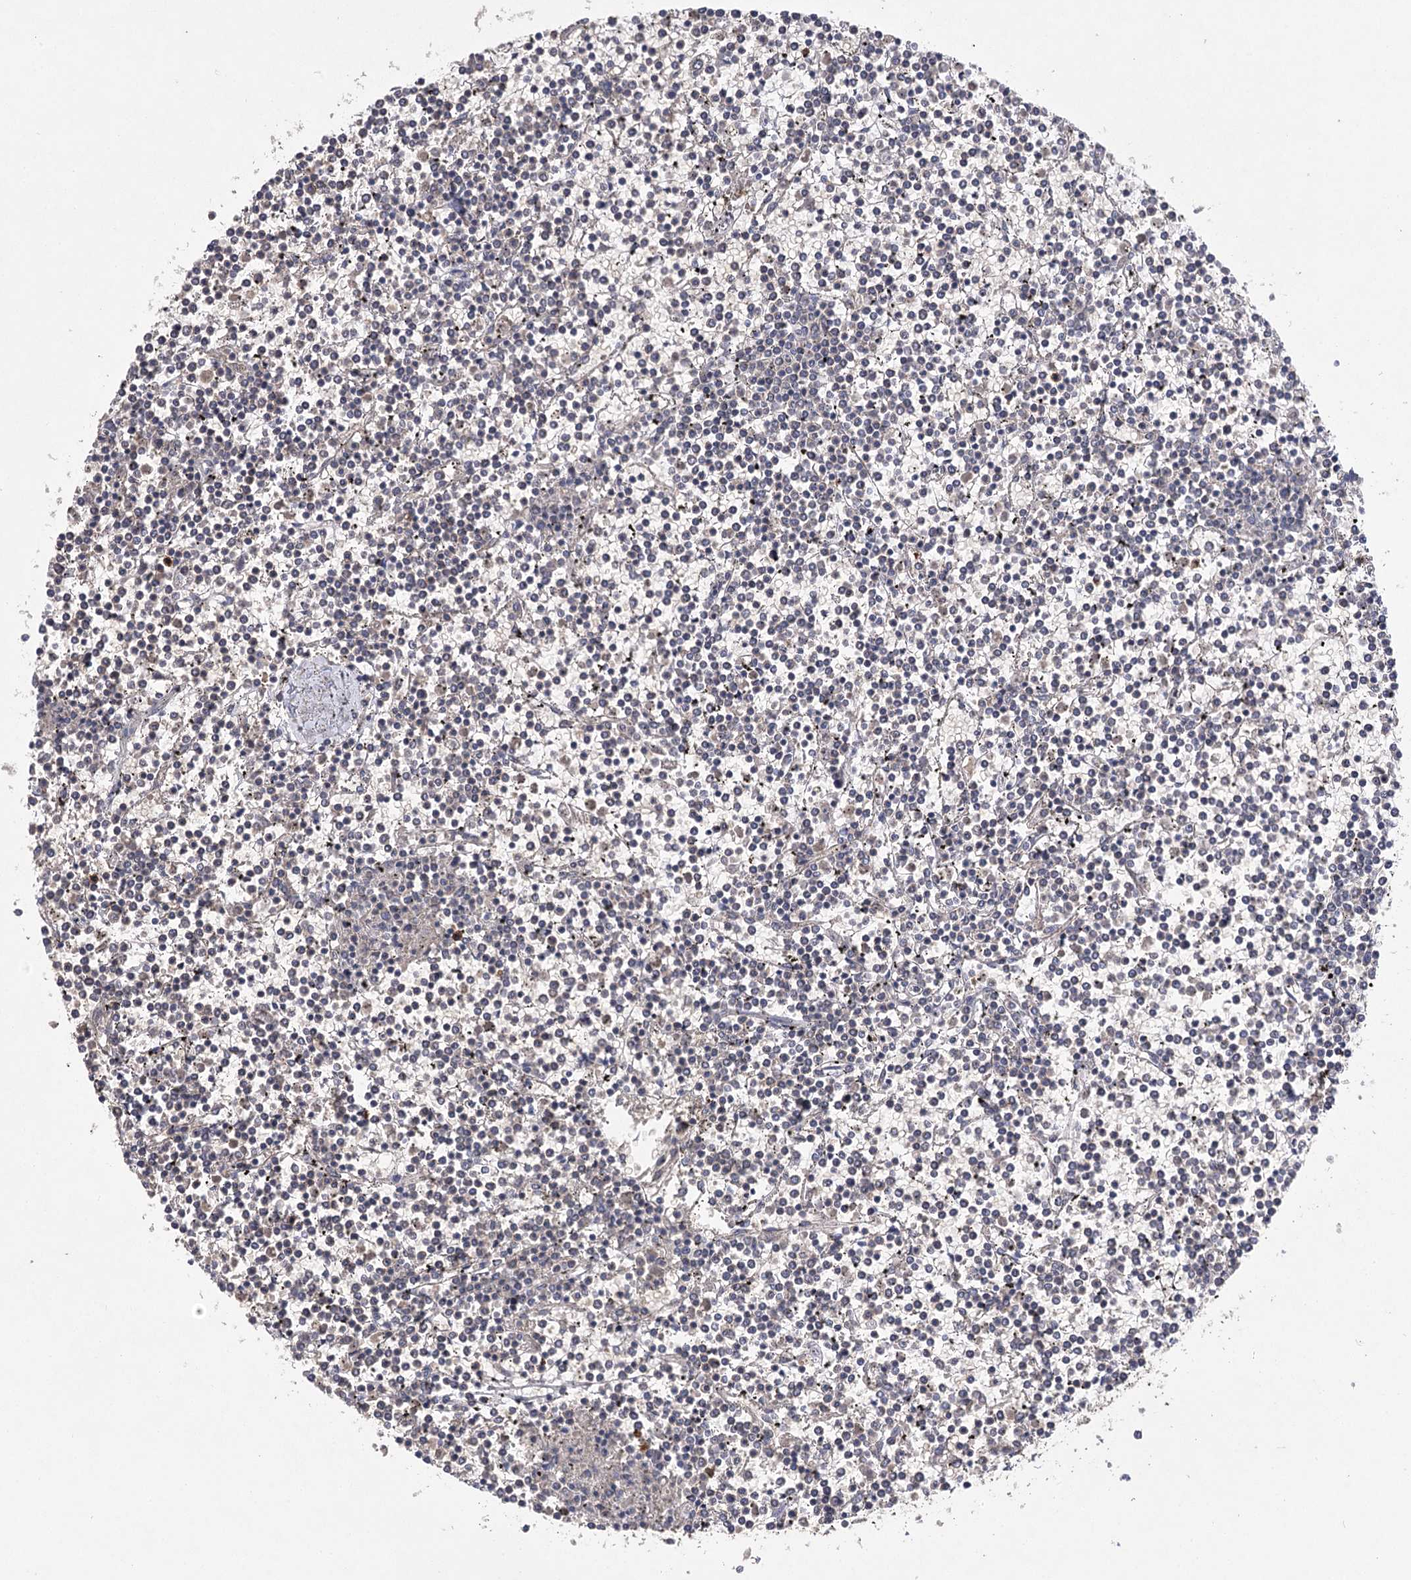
{"staining": {"intensity": "negative", "quantity": "none", "location": "none"}, "tissue": "lymphoma", "cell_type": "Tumor cells", "image_type": "cancer", "snomed": [{"axis": "morphology", "description": "Malignant lymphoma, non-Hodgkin's type, Low grade"}, {"axis": "topography", "description": "Spleen"}], "caption": "Protein analysis of low-grade malignant lymphoma, non-Hodgkin's type demonstrates no significant expression in tumor cells.", "gene": "AURKC", "patient": {"sex": "female", "age": 19}}